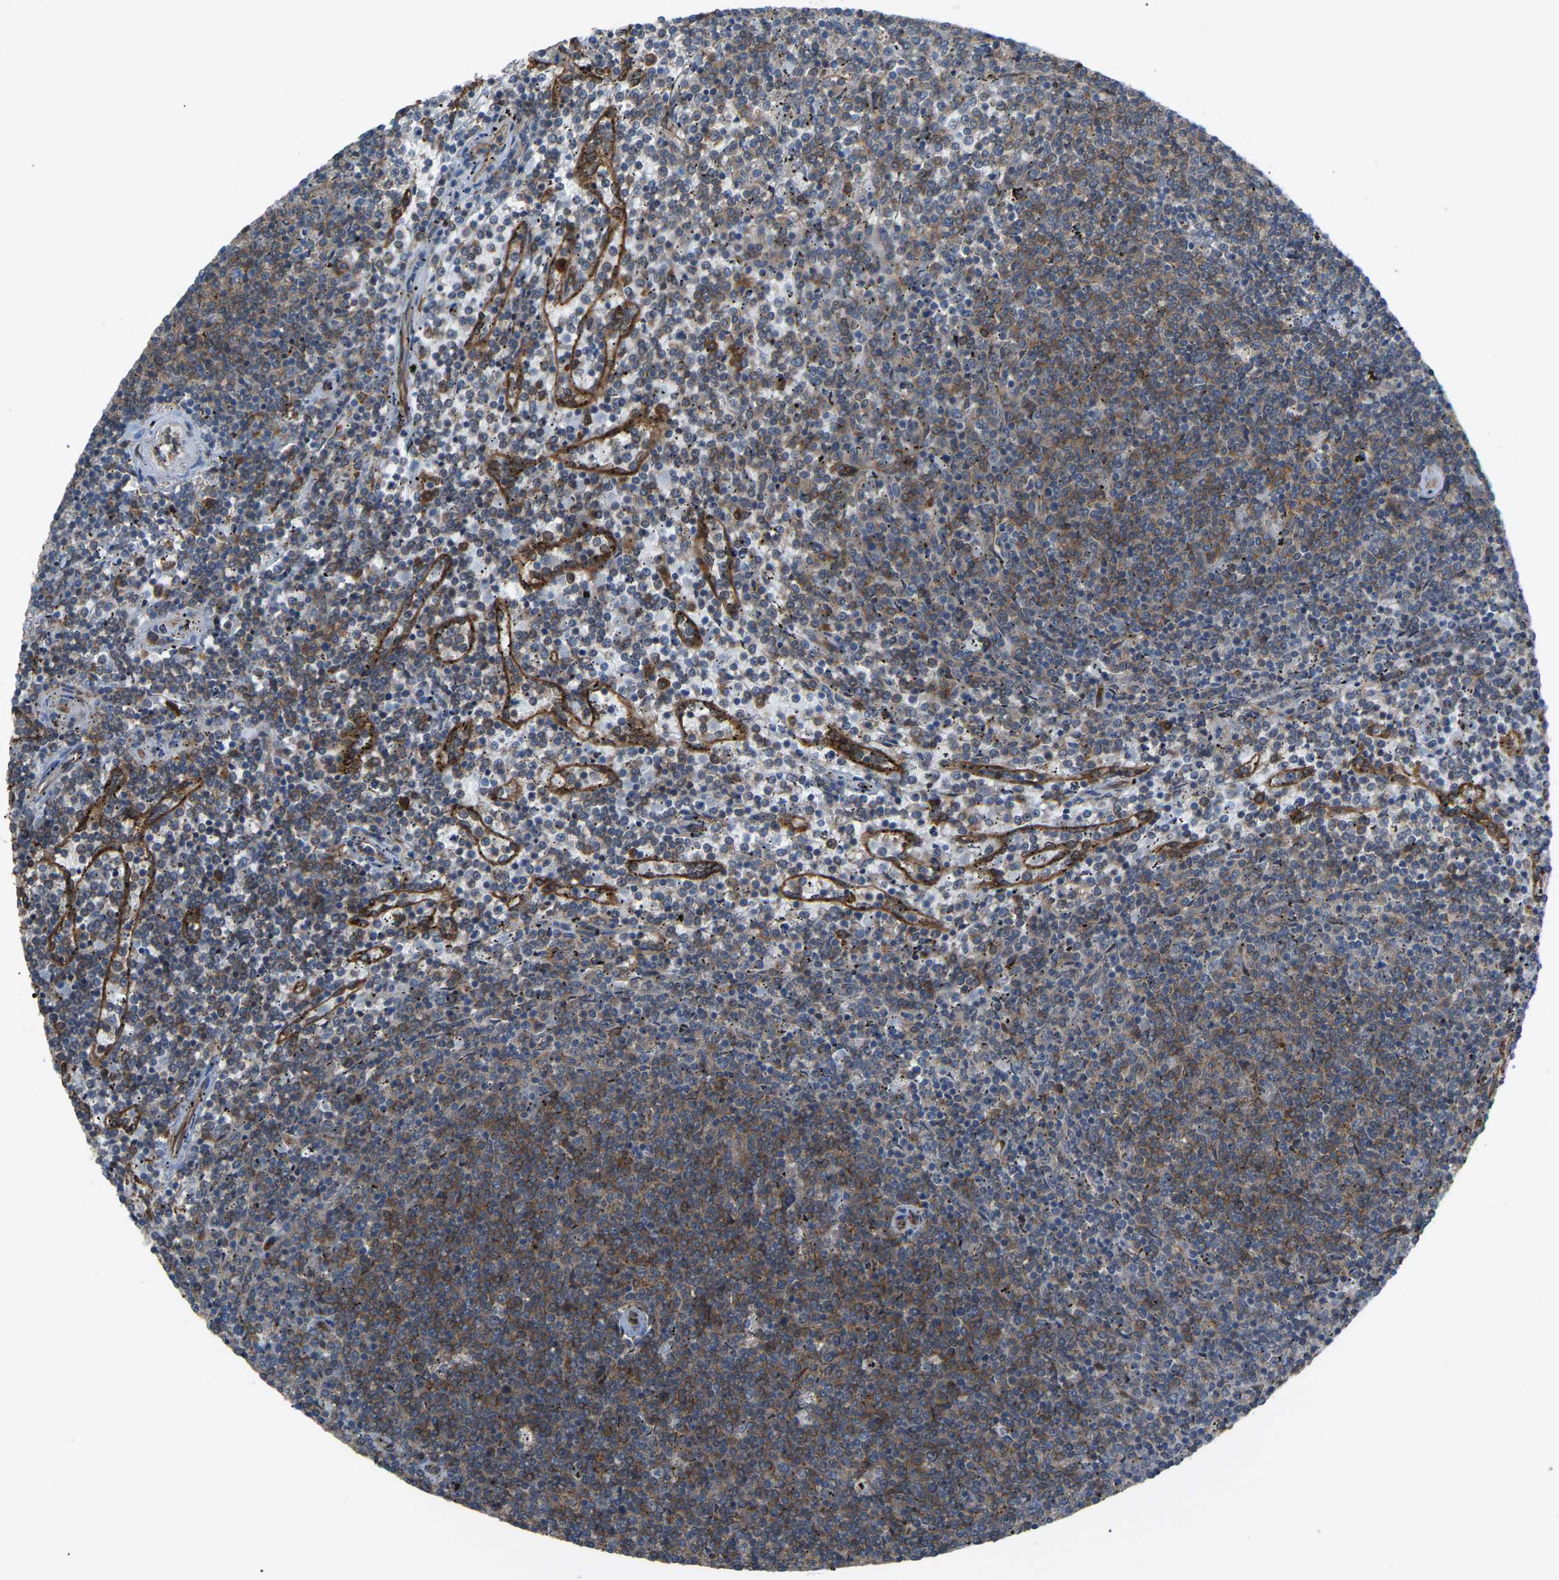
{"staining": {"intensity": "weak", "quantity": ">75%", "location": "cytoplasmic/membranous"}, "tissue": "lymphoma", "cell_type": "Tumor cells", "image_type": "cancer", "snomed": [{"axis": "morphology", "description": "Malignant lymphoma, non-Hodgkin's type, Low grade"}, {"axis": "topography", "description": "Spleen"}], "caption": "Immunohistochemical staining of lymphoma demonstrates low levels of weak cytoplasmic/membranous protein expression in approximately >75% of tumor cells. The protein is shown in brown color, while the nuclei are stained blue.", "gene": "PICALM", "patient": {"sex": "female", "age": 50}}